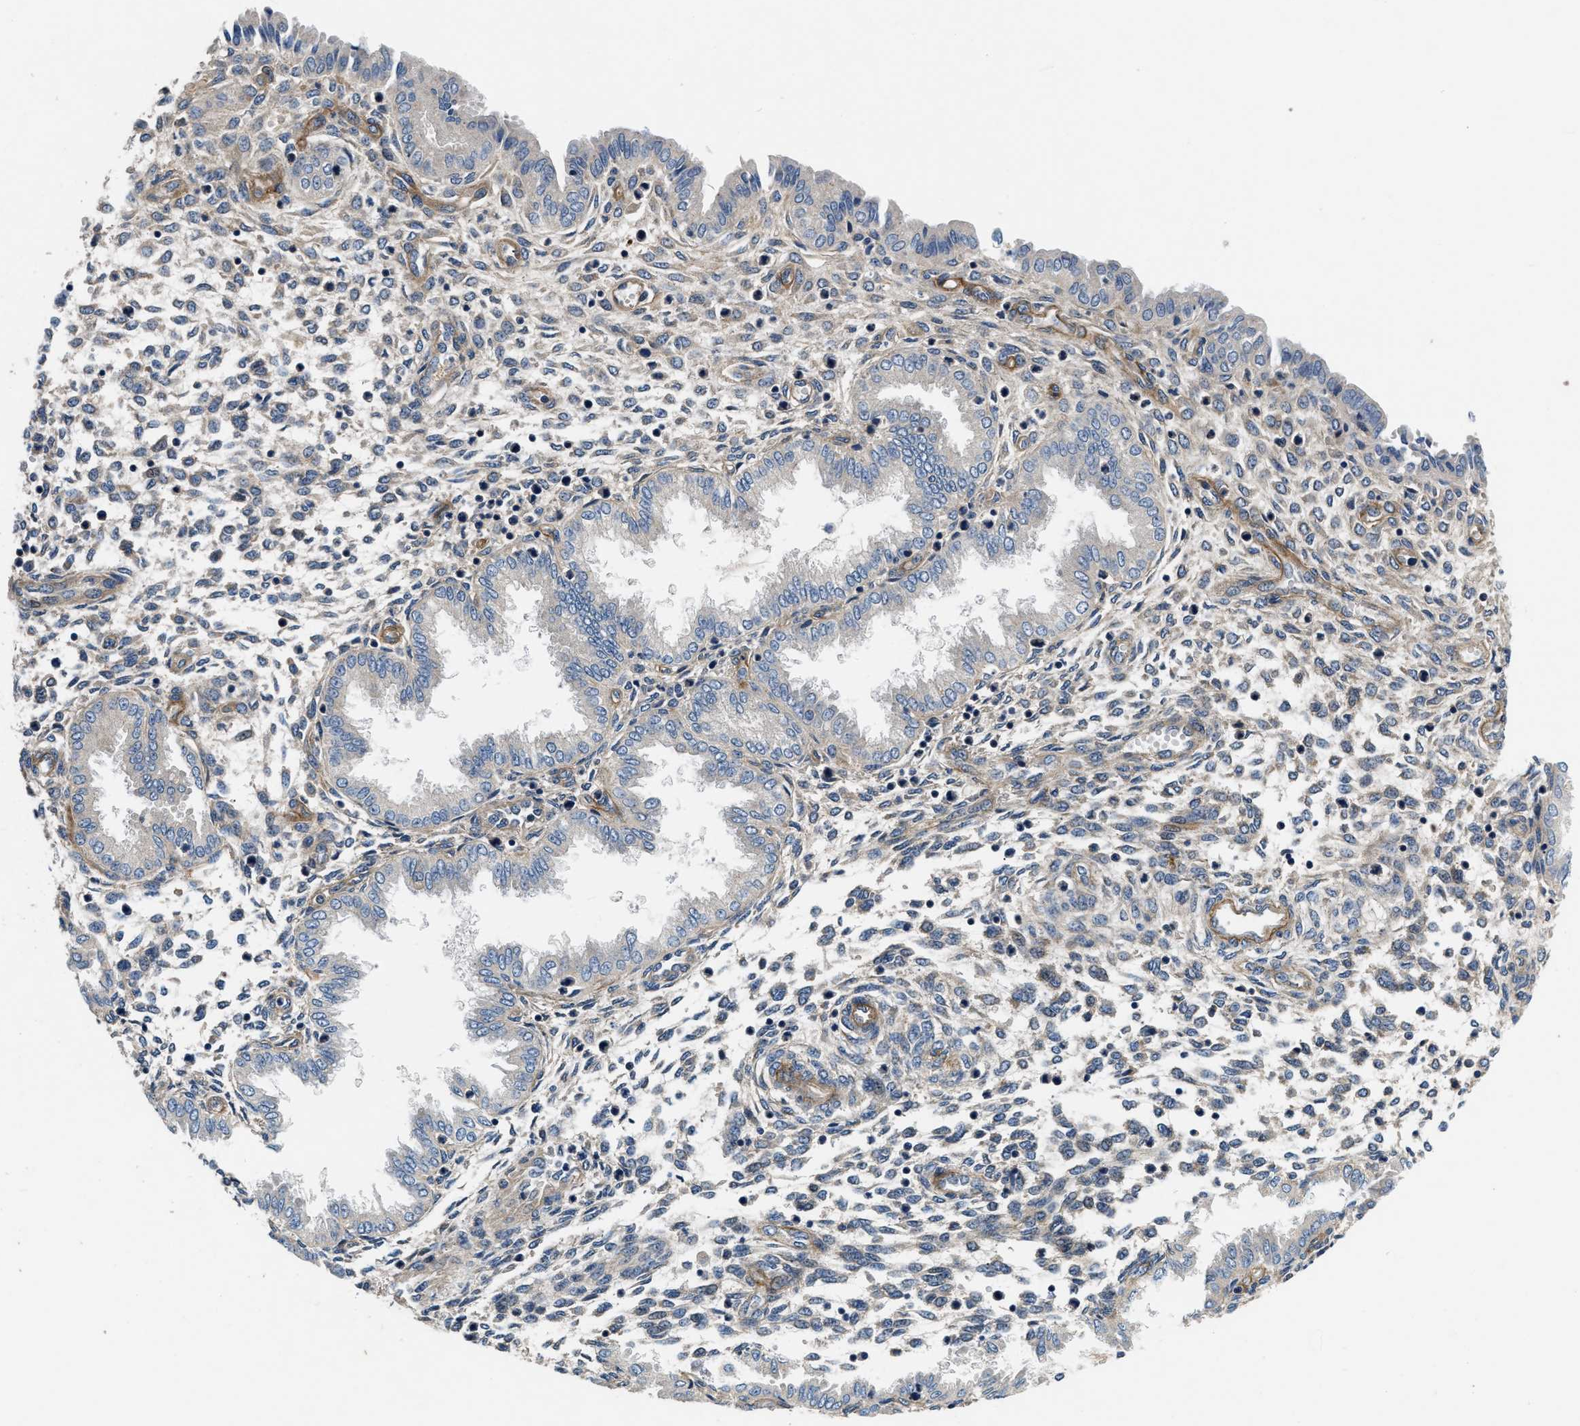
{"staining": {"intensity": "weak", "quantity": "25%-75%", "location": "cytoplasmic/membranous"}, "tissue": "endometrium", "cell_type": "Cells in endometrial stroma", "image_type": "normal", "snomed": [{"axis": "morphology", "description": "Normal tissue, NOS"}, {"axis": "topography", "description": "Endometrium"}], "caption": "High-magnification brightfield microscopy of normal endometrium stained with DAB (brown) and counterstained with hematoxylin (blue). cells in endometrial stroma exhibit weak cytoplasmic/membranous staining is appreciated in about25%-75% of cells. (IHC, brightfield microscopy, high magnification).", "gene": "NME6", "patient": {"sex": "female", "age": 33}}